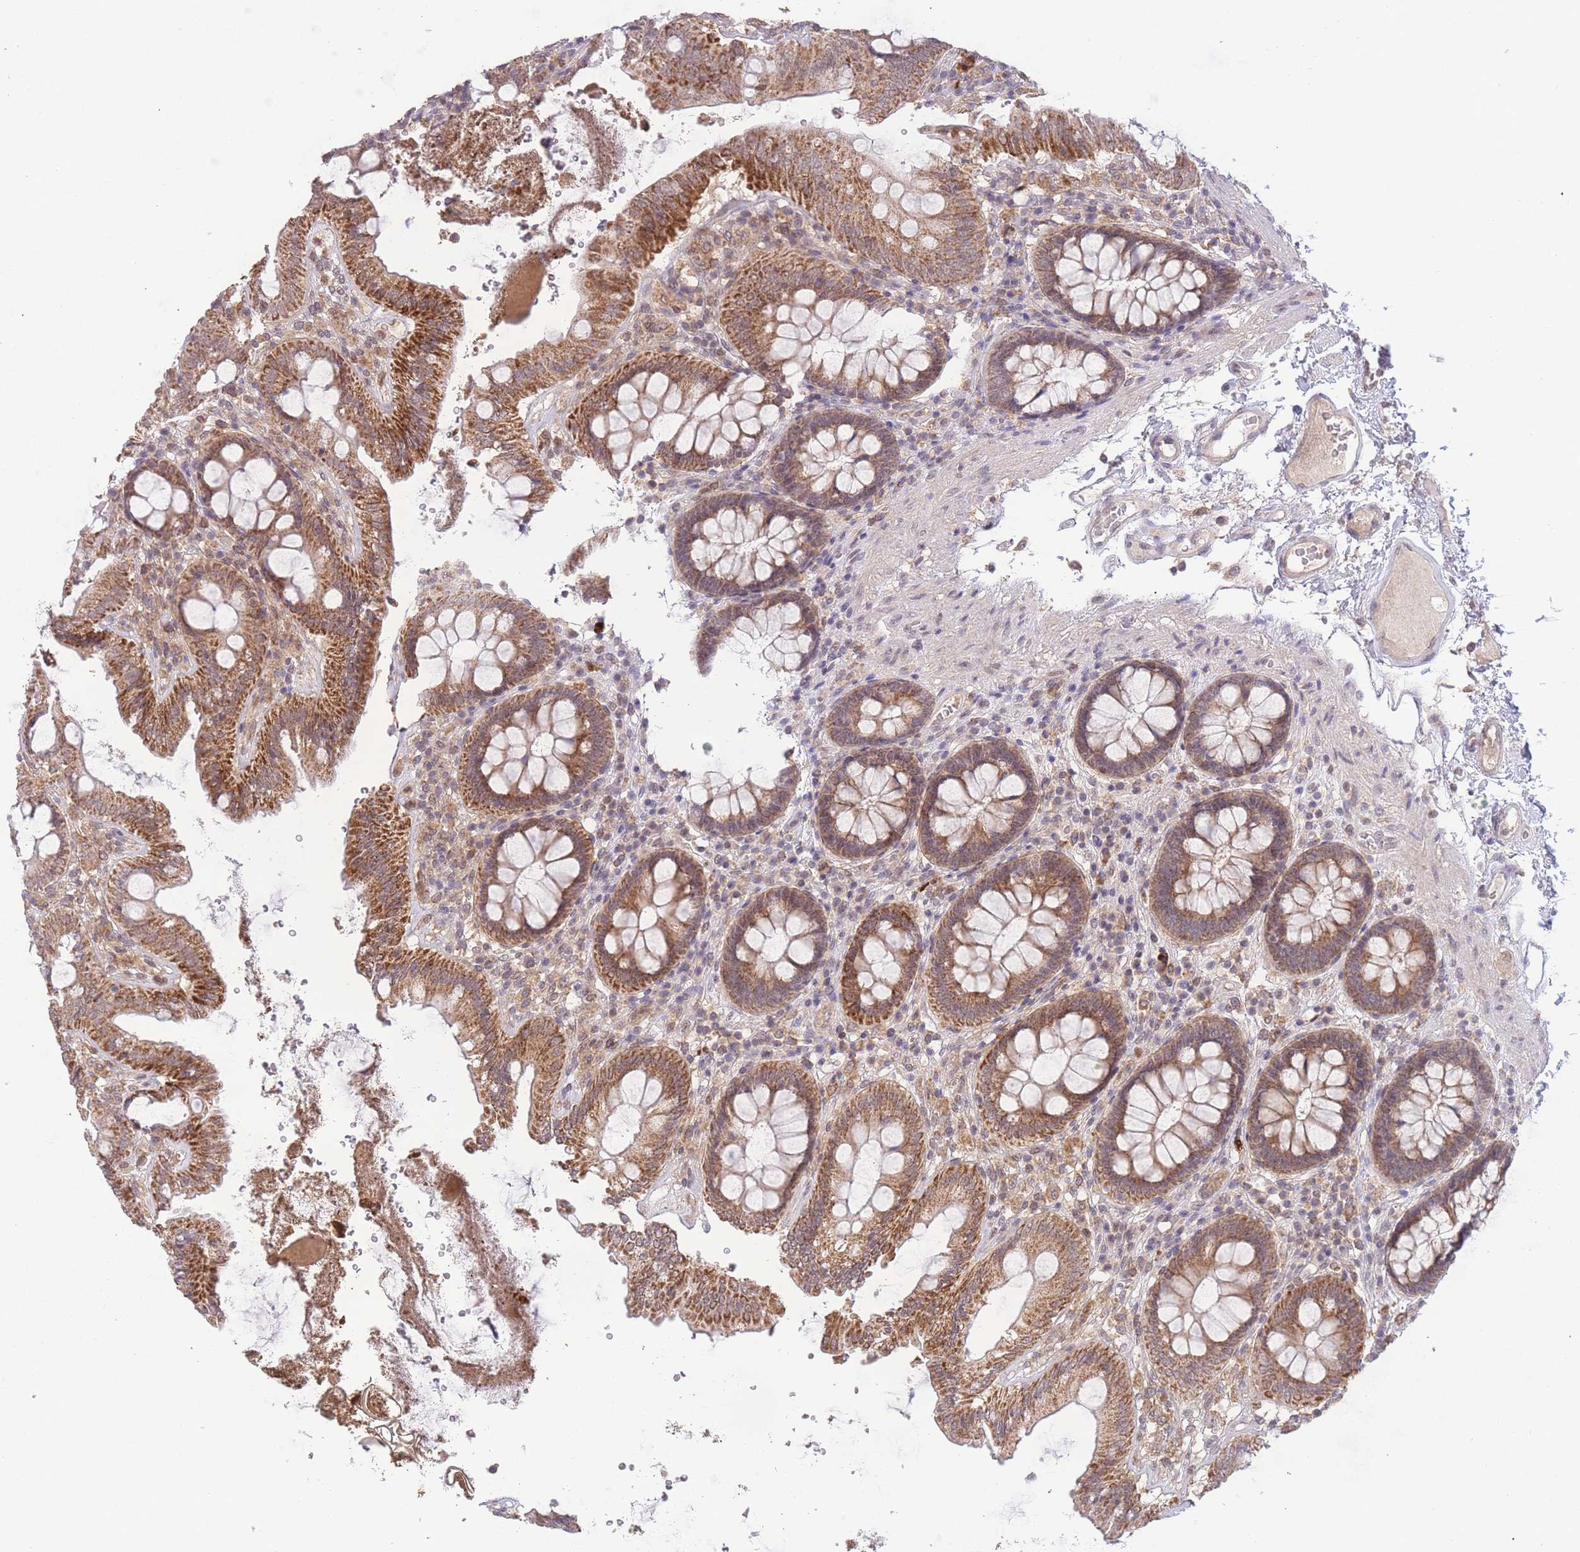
{"staining": {"intensity": "negative", "quantity": "none", "location": "none"}, "tissue": "colon", "cell_type": "Endothelial cells", "image_type": "normal", "snomed": [{"axis": "morphology", "description": "Normal tissue, NOS"}, {"axis": "topography", "description": "Colon"}], "caption": "Immunohistochemical staining of unremarkable human colon exhibits no significant expression in endothelial cells.", "gene": "RNF144B", "patient": {"sex": "male", "age": 84}}